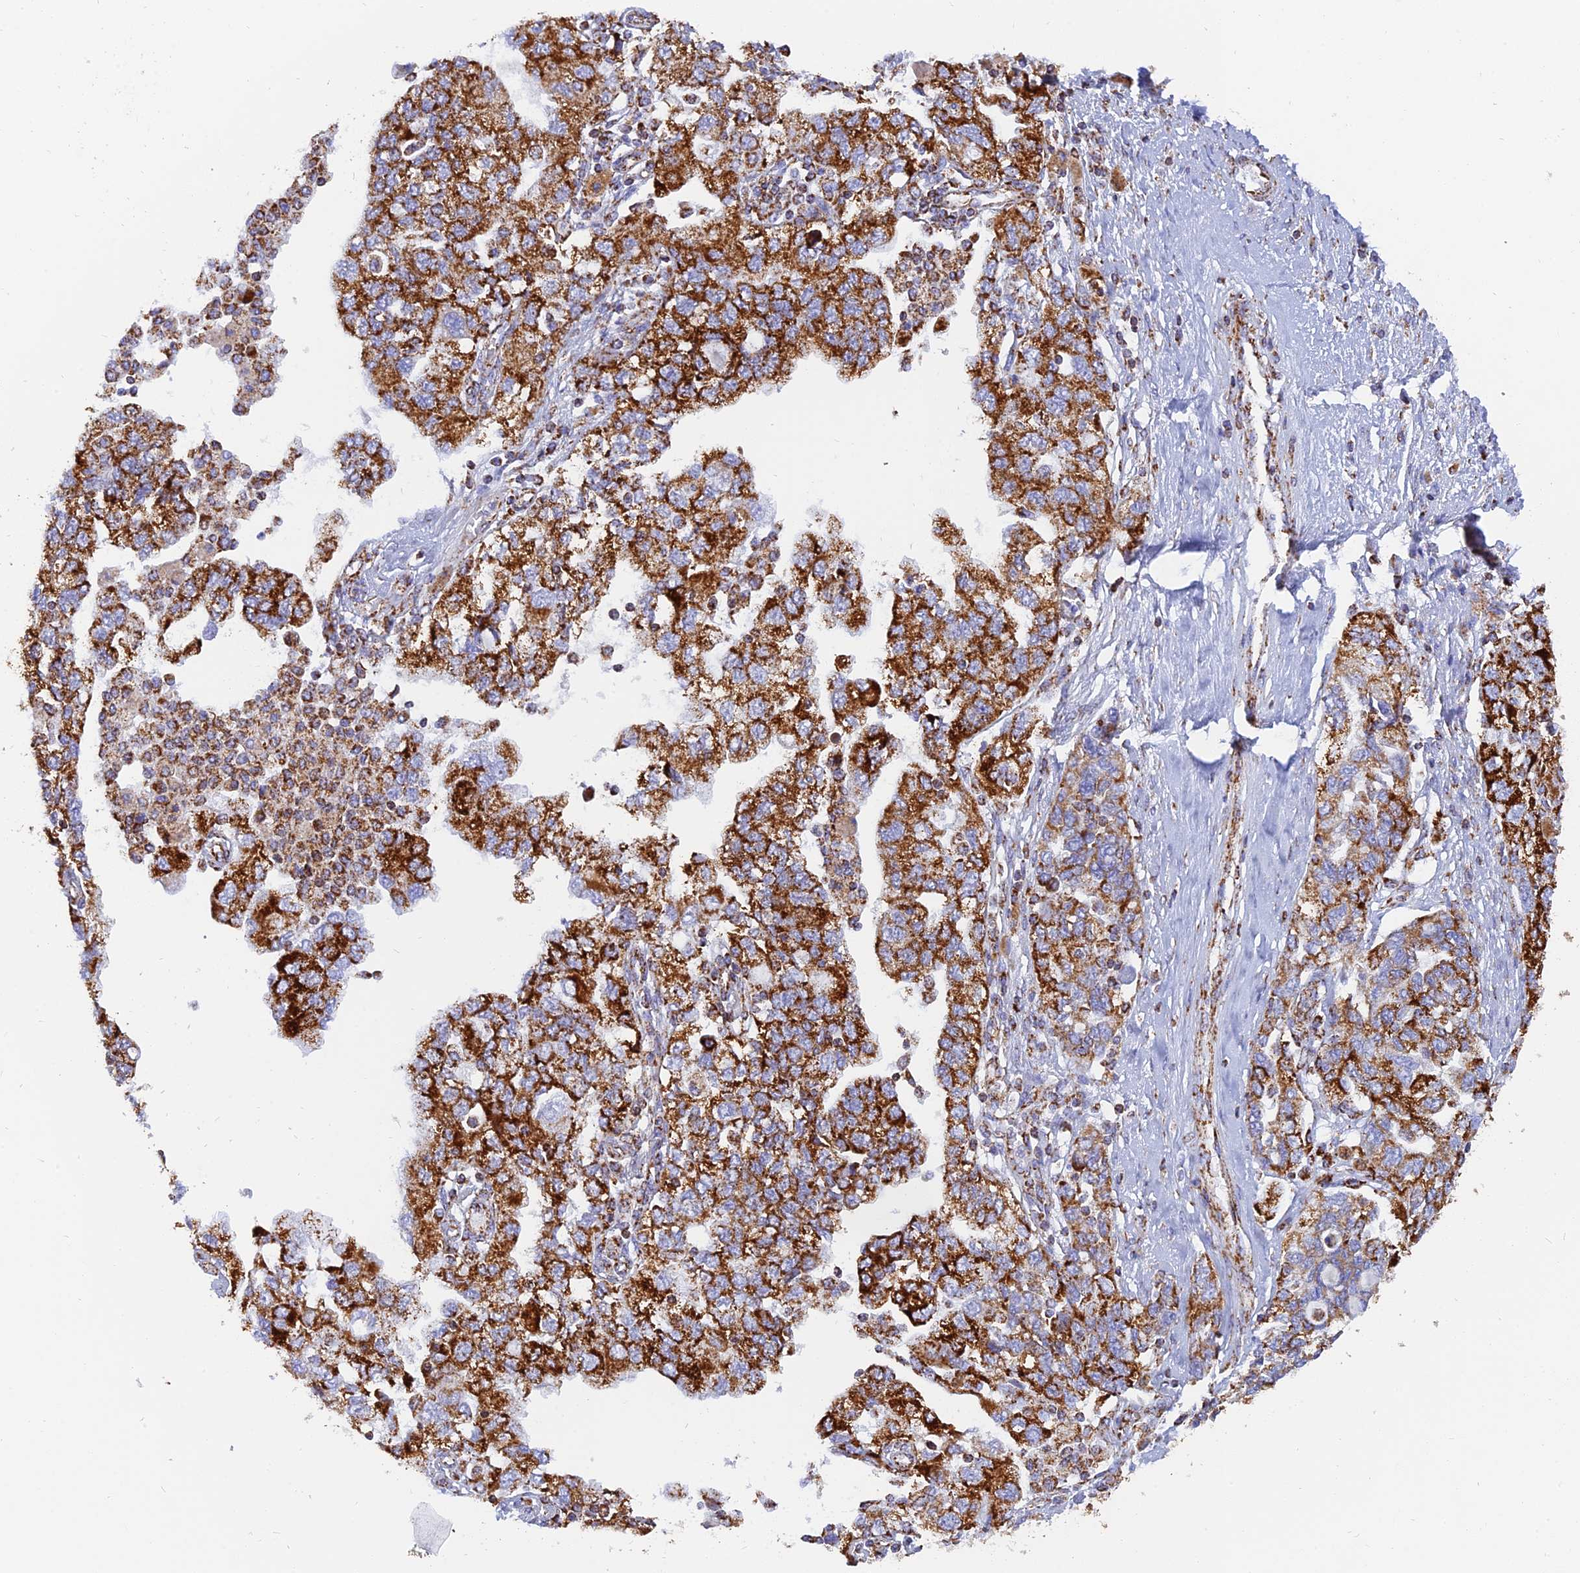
{"staining": {"intensity": "strong", "quantity": ">75%", "location": "cytoplasmic/membranous"}, "tissue": "ovarian cancer", "cell_type": "Tumor cells", "image_type": "cancer", "snomed": [{"axis": "morphology", "description": "Carcinoma, NOS"}, {"axis": "morphology", "description": "Cystadenocarcinoma, serous, NOS"}, {"axis": "topography", "description": "Ovary"}], "caption": "Tumor cells reveal strong cytoplasmic/membranous staining in about >75% of cells in serous cystadenocarcinoma (ovarian).", "gene": "NDUFB6", "patient": {"sex": "female", "age": 69}}